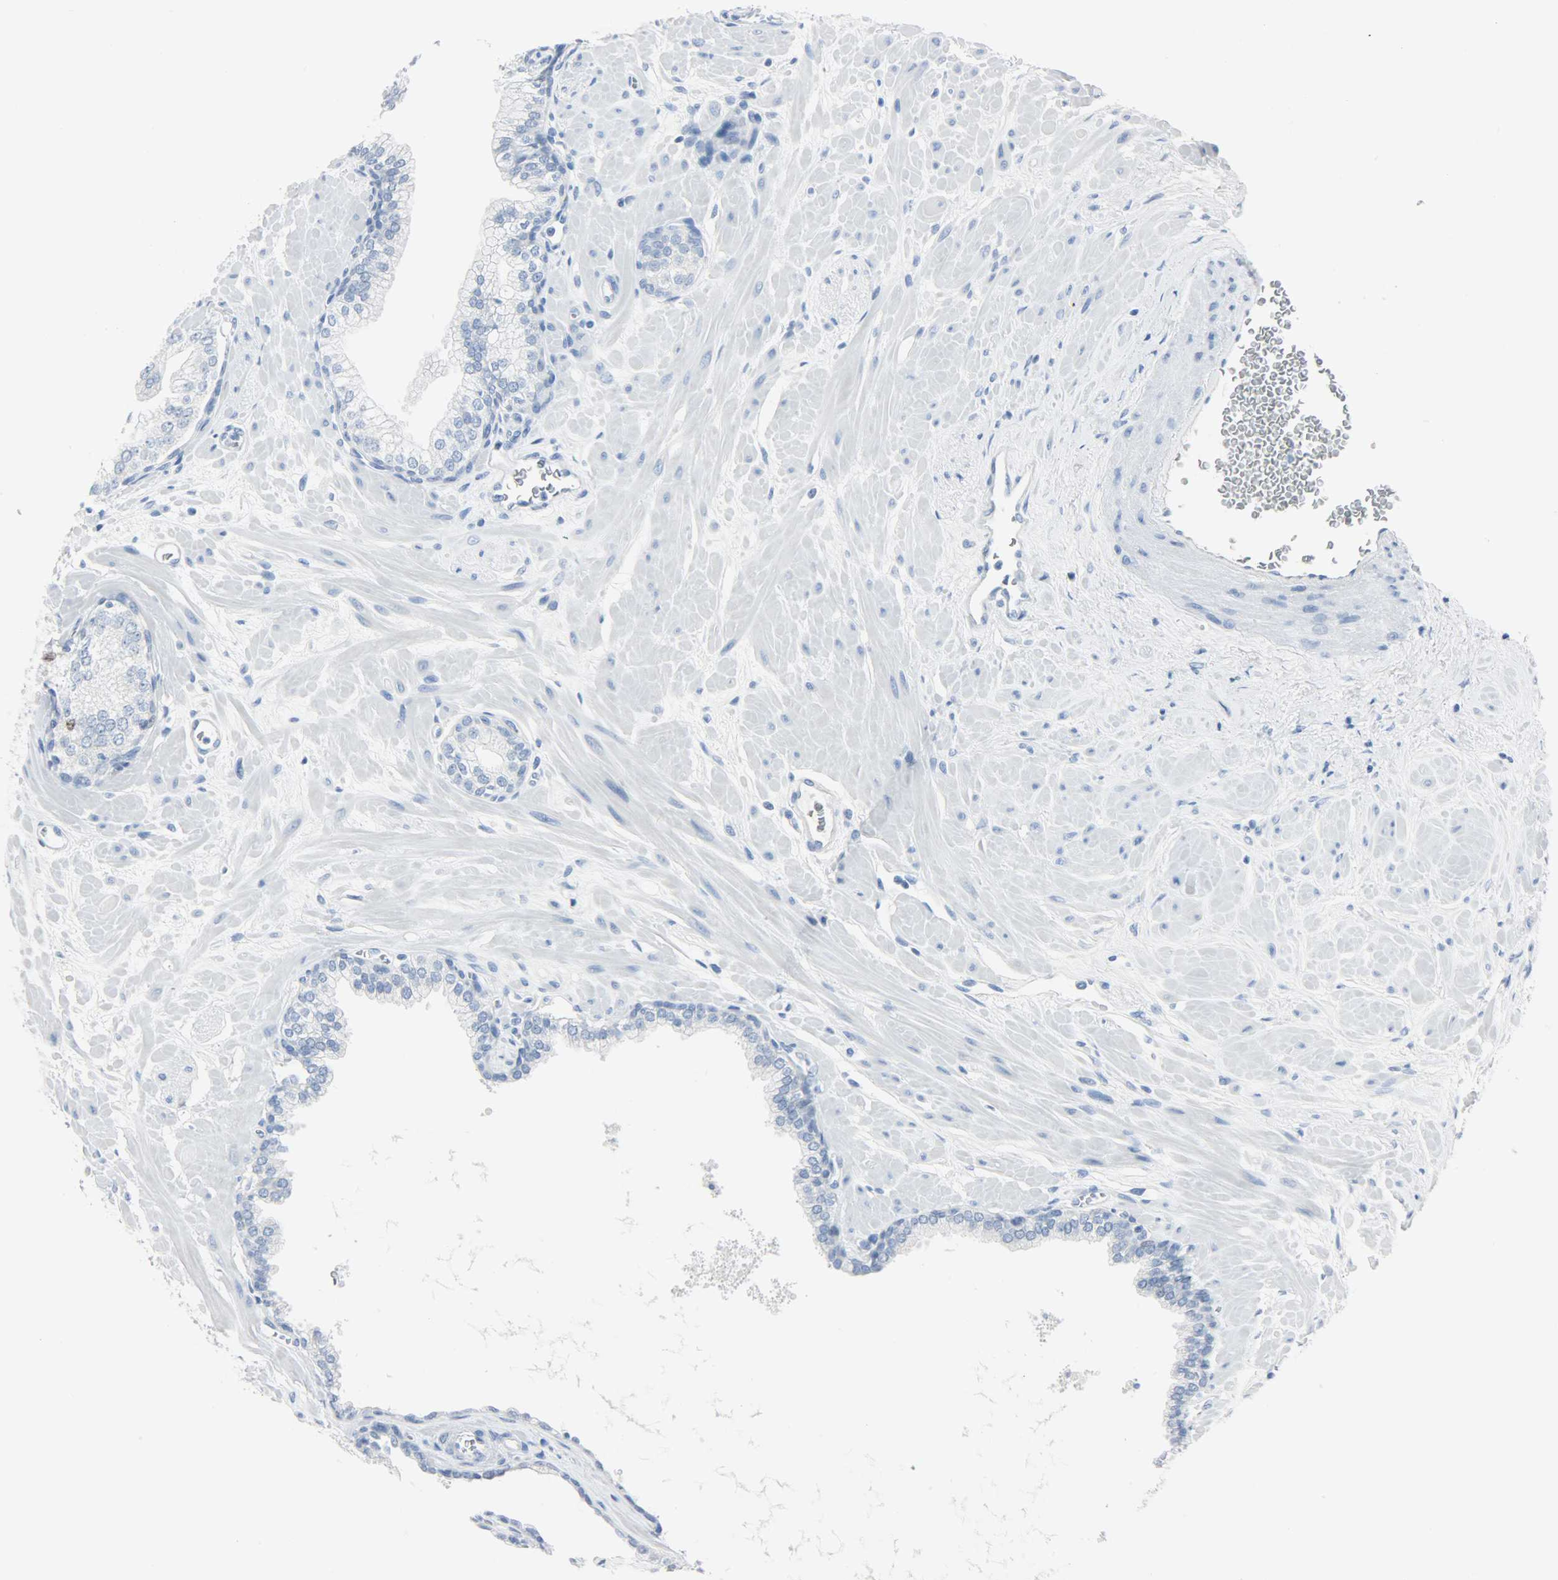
{"staining": {"intensity": "negative", "quantity": "none", "location": "none"}, "tissue": "prostate", "cell_type": "Glandular cells", "image_type": "normal", "snomed": [{"axis": "morphology", "description": "Normal tissue, NOS"}, {"axis": "topography", "description": "Prostate"}], "caption": "DAB immunohistochemical staining of unremarkable human prostate displays no significant positivity in glandular cells. (DAB IHC, high magnification).", "gene": "HELLS", "patient": {"sex": "male", "age": 60}}